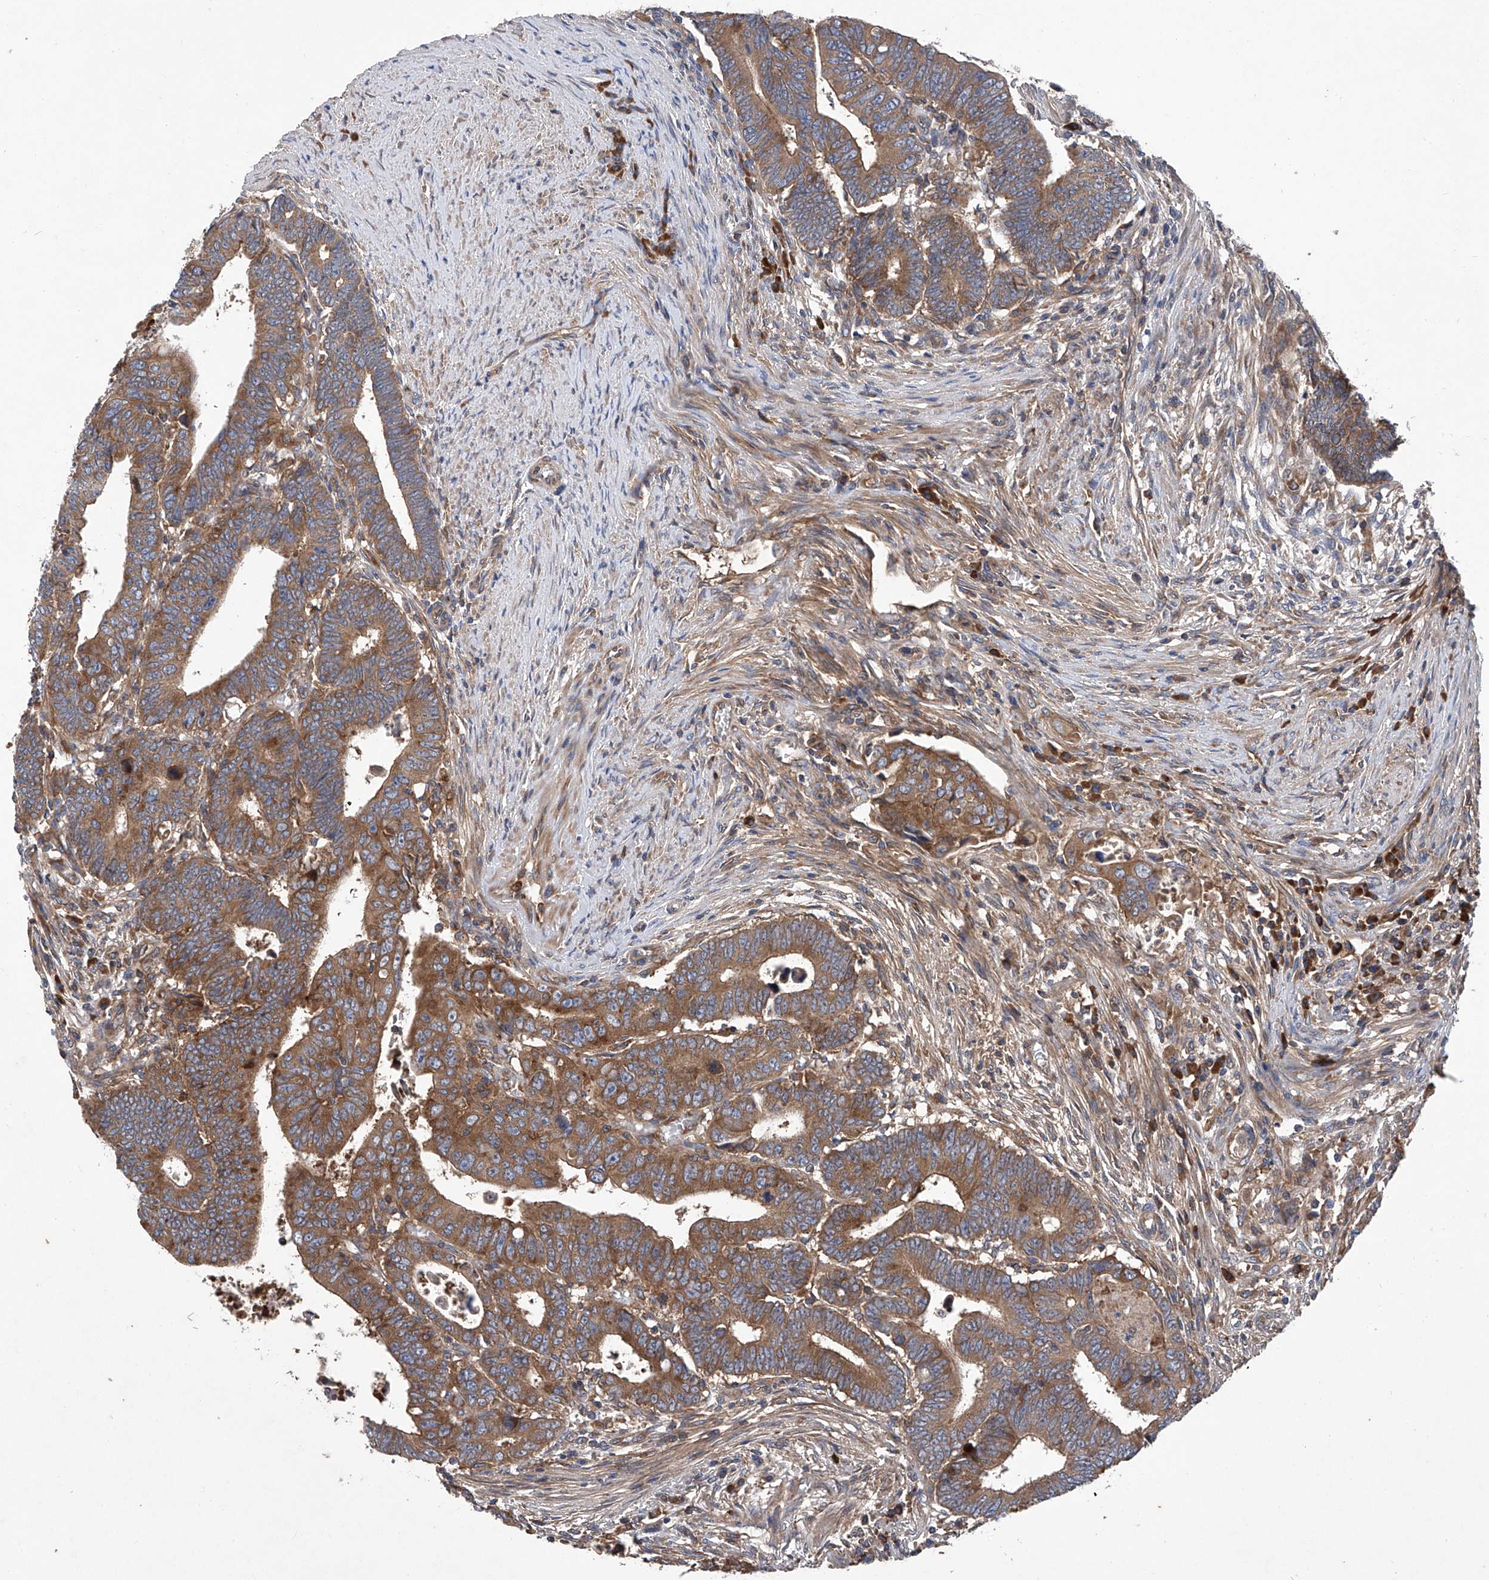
{"staining": {"intensity": "strong", "quantity": ">75%", "location": "cytoplasmic/membranous"}, "tissue": "colorectal cancer", "cell_type": "Tumor cells", "image_type": "cancer", "snomed": [{"axis": "morphology", "description": "Normal tissue, NOS"}, {"axis": "morphology", "description": "Adenocarcinoma, NOS"}, {"axis": "topography", "description": "Rectum"}], "caption": "Immunohistochemistry (DAB (3,3'-diaminobenzidine)) staining of colorectal cancer (adenocarcinoma) shows strong cytoplasmic/membranous protein staining in about >75% of tumor cells.", "gene": "ASCC3", "patient": {"sex": "female", "age": 65}}